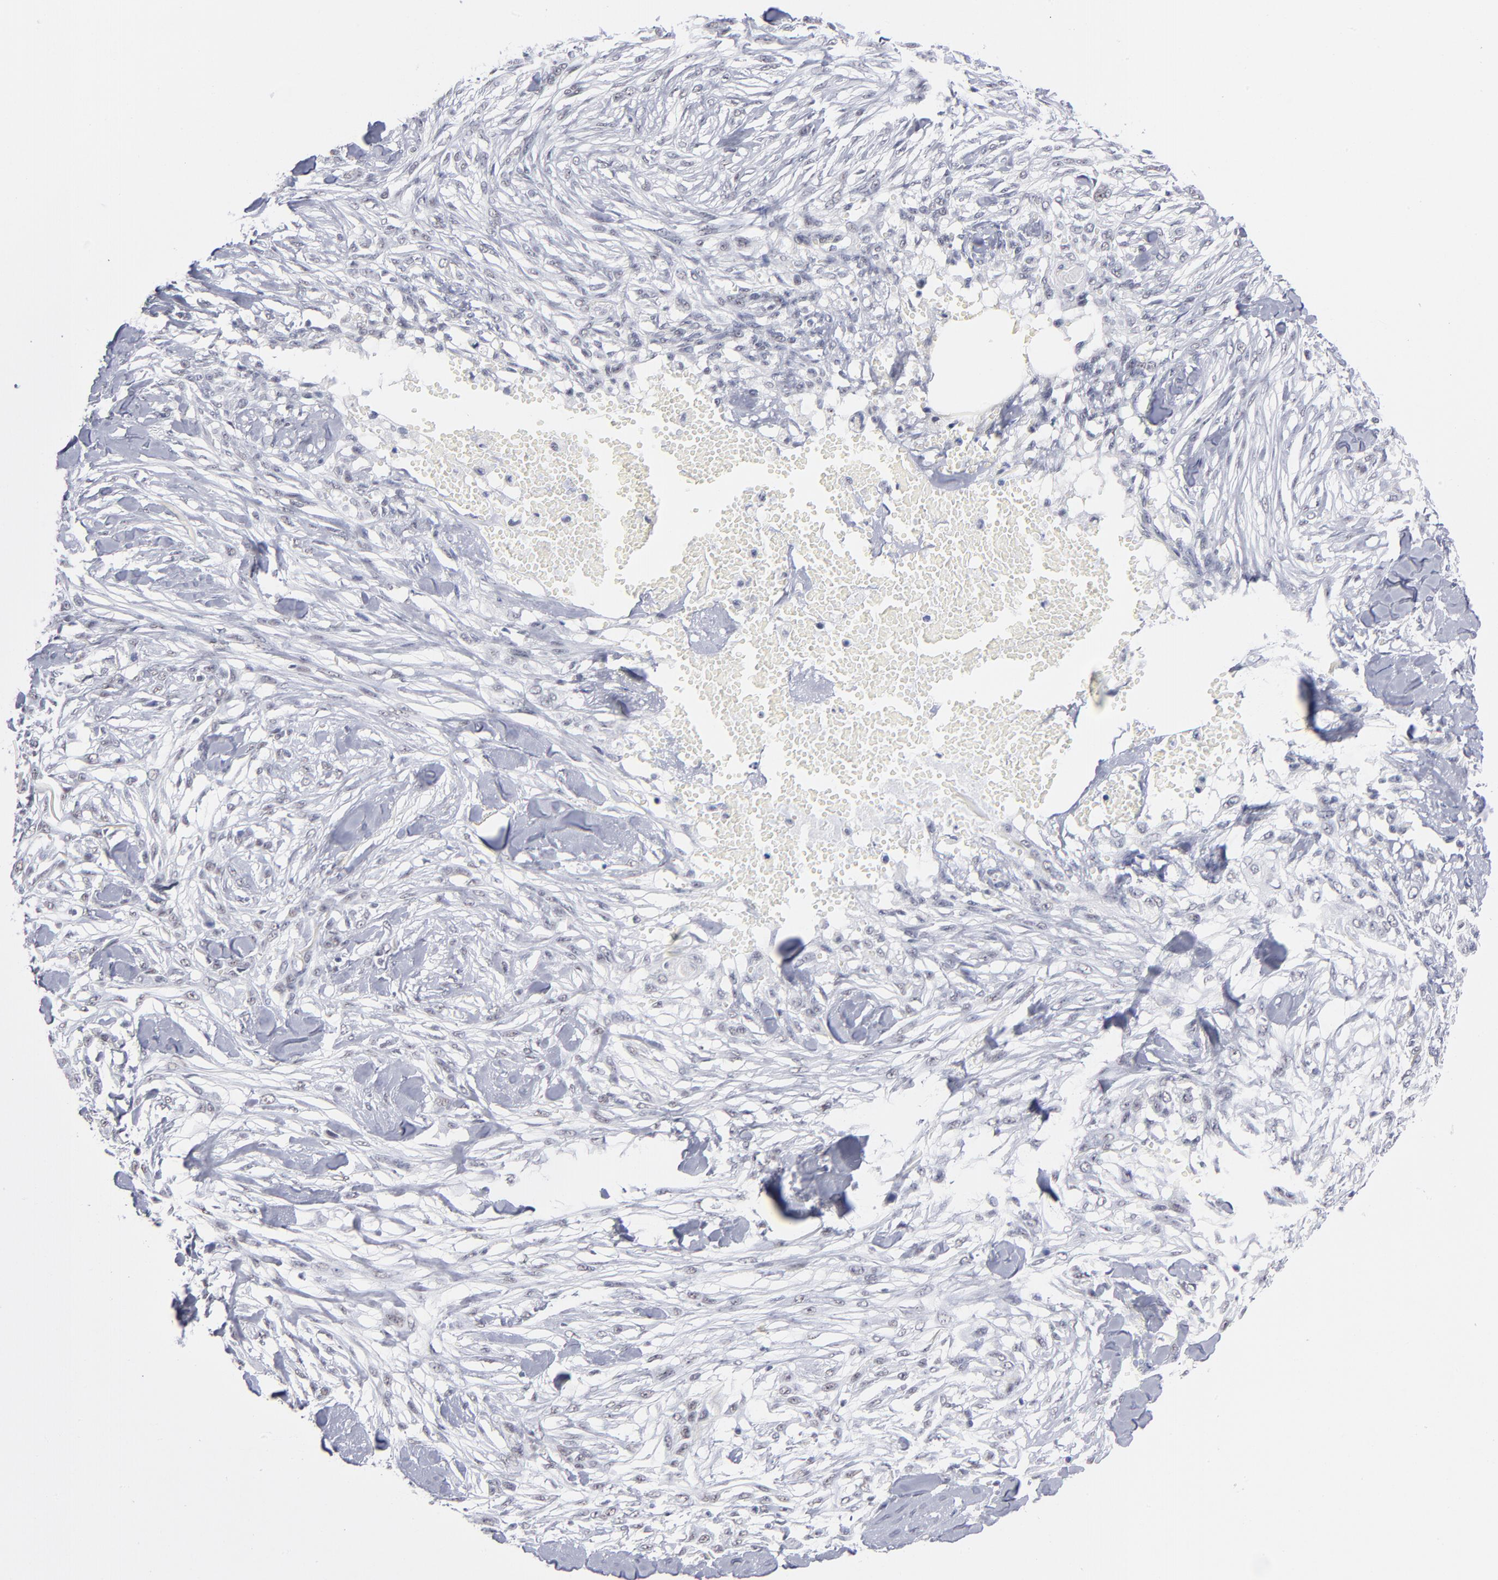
{"staining": {"intensity": "weak", "quantity": "<25%", "location": "nuclear"}, "tissue": "skin cancer", "cell_type": "Tumor cells", "image_type": "cancer", "snomed": [{"axis": "morphology", "description": "Normal tissue, NOS"}, {"axis": "morphology", "description": "Squamous cell carcinoma, NOS"}, {"axis": "topography", "description": "Skin"}], "caption": "The immunohistochemistry image has no significant positivity in tumor cells of skin cancer (squamous cell carcinoma) tissue.", "gene": "SNRPB", "patient": {"sex": "female", "age": 59}}